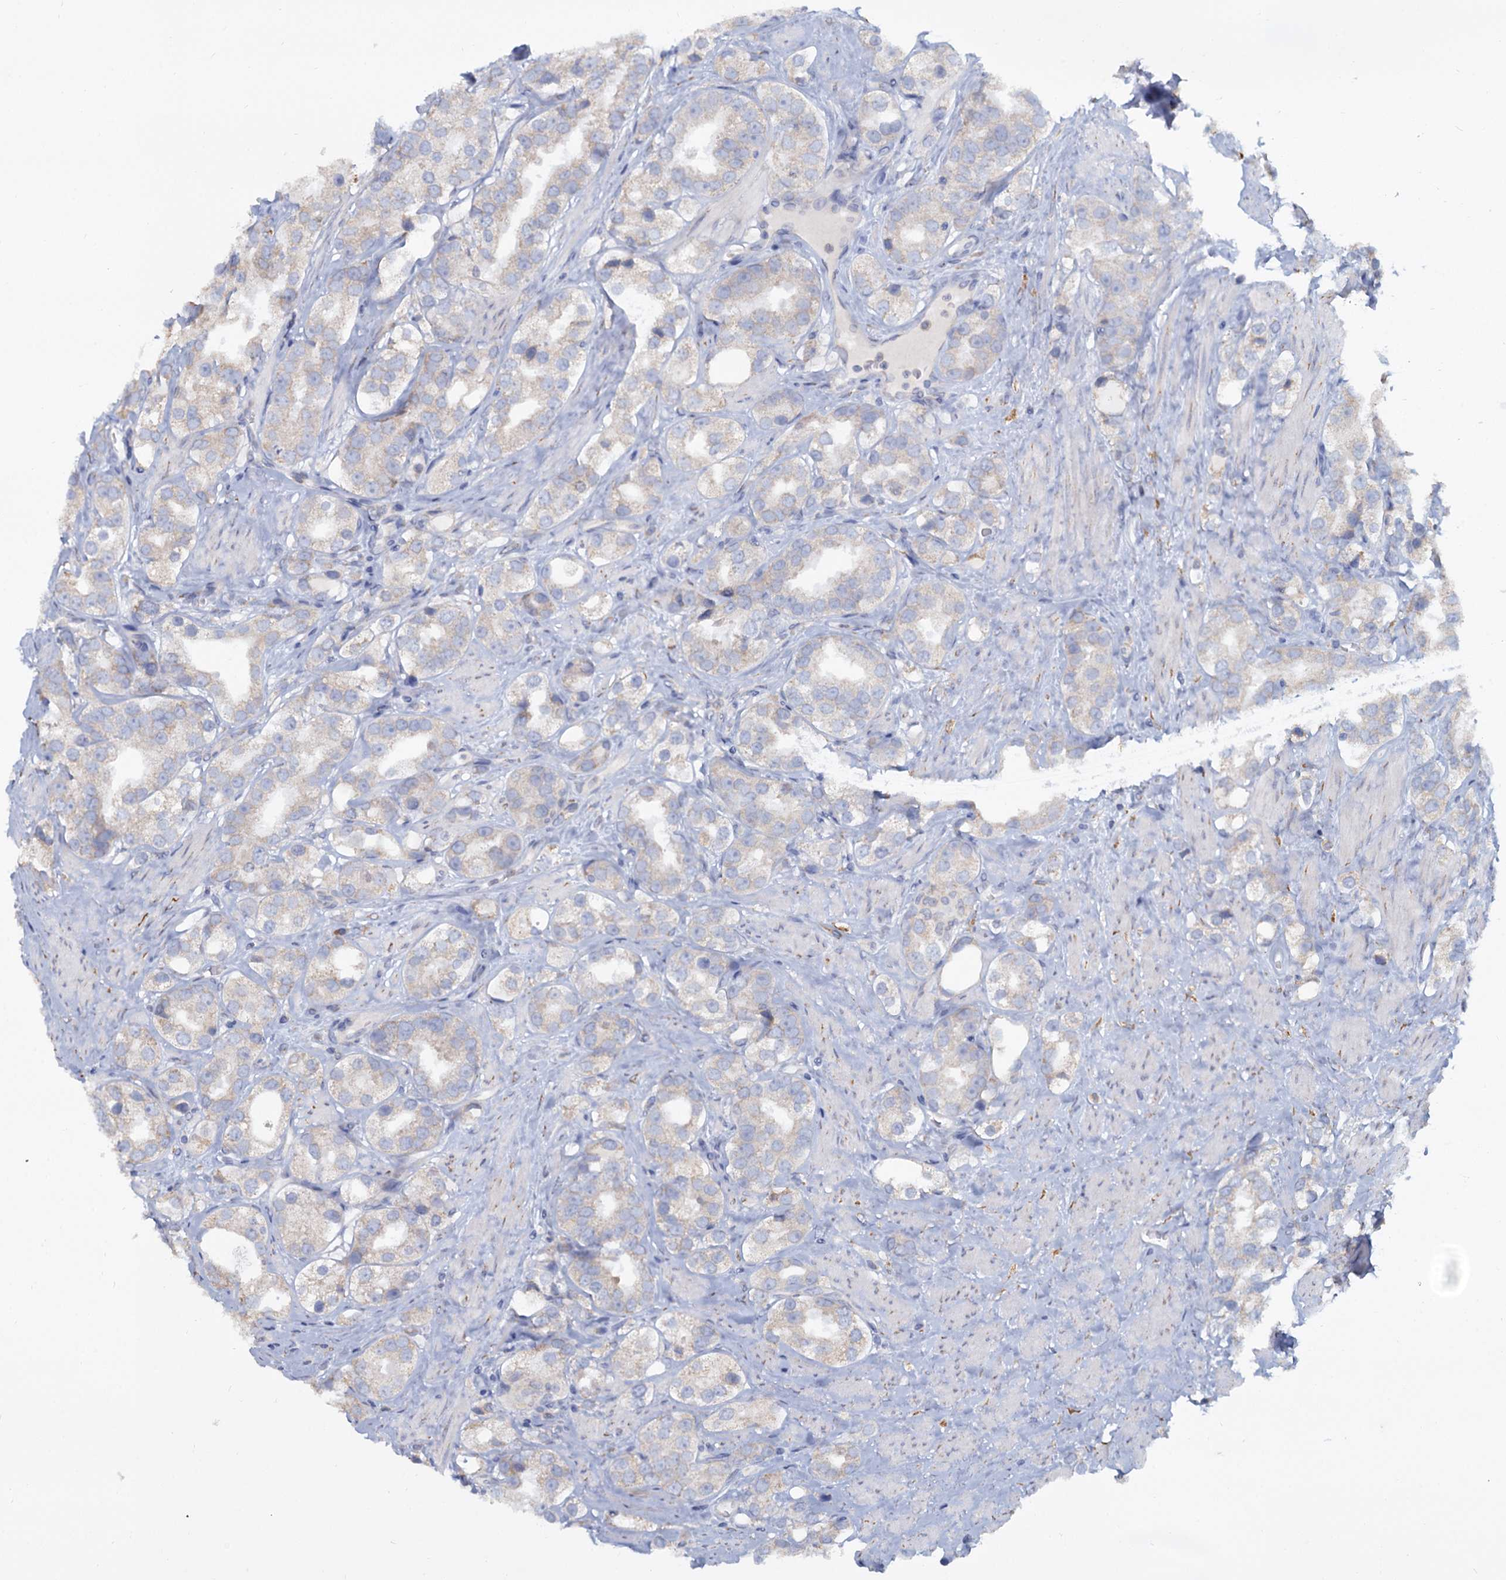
{"staining": {"intensity": "weak", "quantity": "<25%", "location": "cytoplasmic/membranous"}, "tissue": "prostate cancer", "cell_type": "Tumor cells", "image_type": "cancer", "snomed": [{"axis": "morphology", "description": "Adenocarcinoma, NOS"}, {"axis": "topography", "description": "Prostate"}], "caption": "This is an immunohistochemistry micrograph of human prostate cancer. There is no staining in tumor cells.", "gene": "LRRC51", "patient": {"sex": "male", "age": 79}}